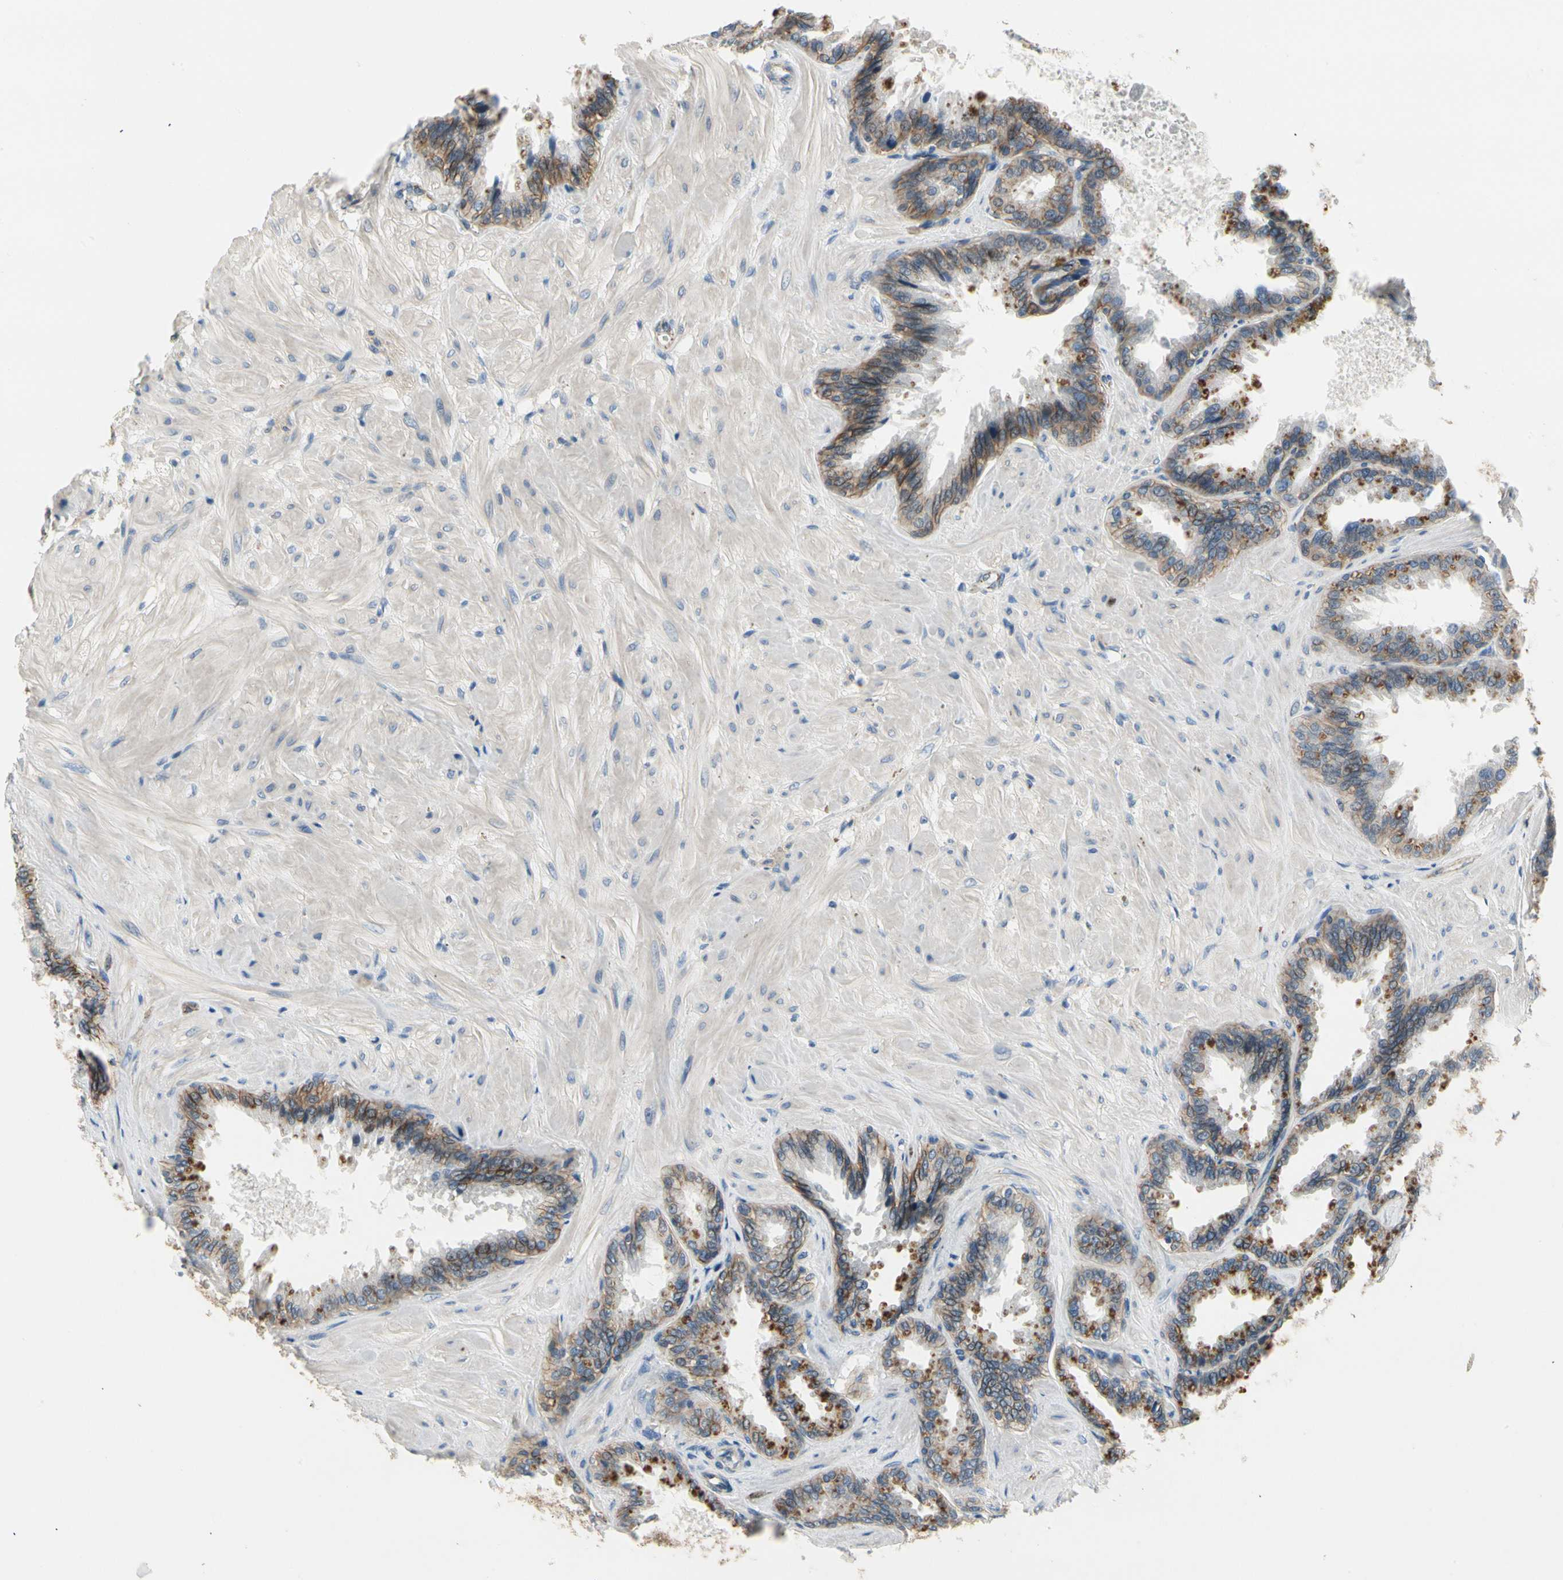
{"staining": {"intensity": "moderate", "quantity": ">75%", "location": "cytoplasmic/membranous"}, "tissue": "seminal vesicle", "cell_type": "Glandular cells", "image_type": "normal", "snomed": [{"axis": "morphology", "description": "Normal tissue, NOS"}, {"axis": "topography", "description": "Seminal veicle"}], "caption": "Human seminal vesicle stained for a protein (brown) shows moderate cytoplasmic/membranous positive staining in about >75% of glandular cells.", "gene": "LGR6", "patient": {"sex": "male", "age": 46}}